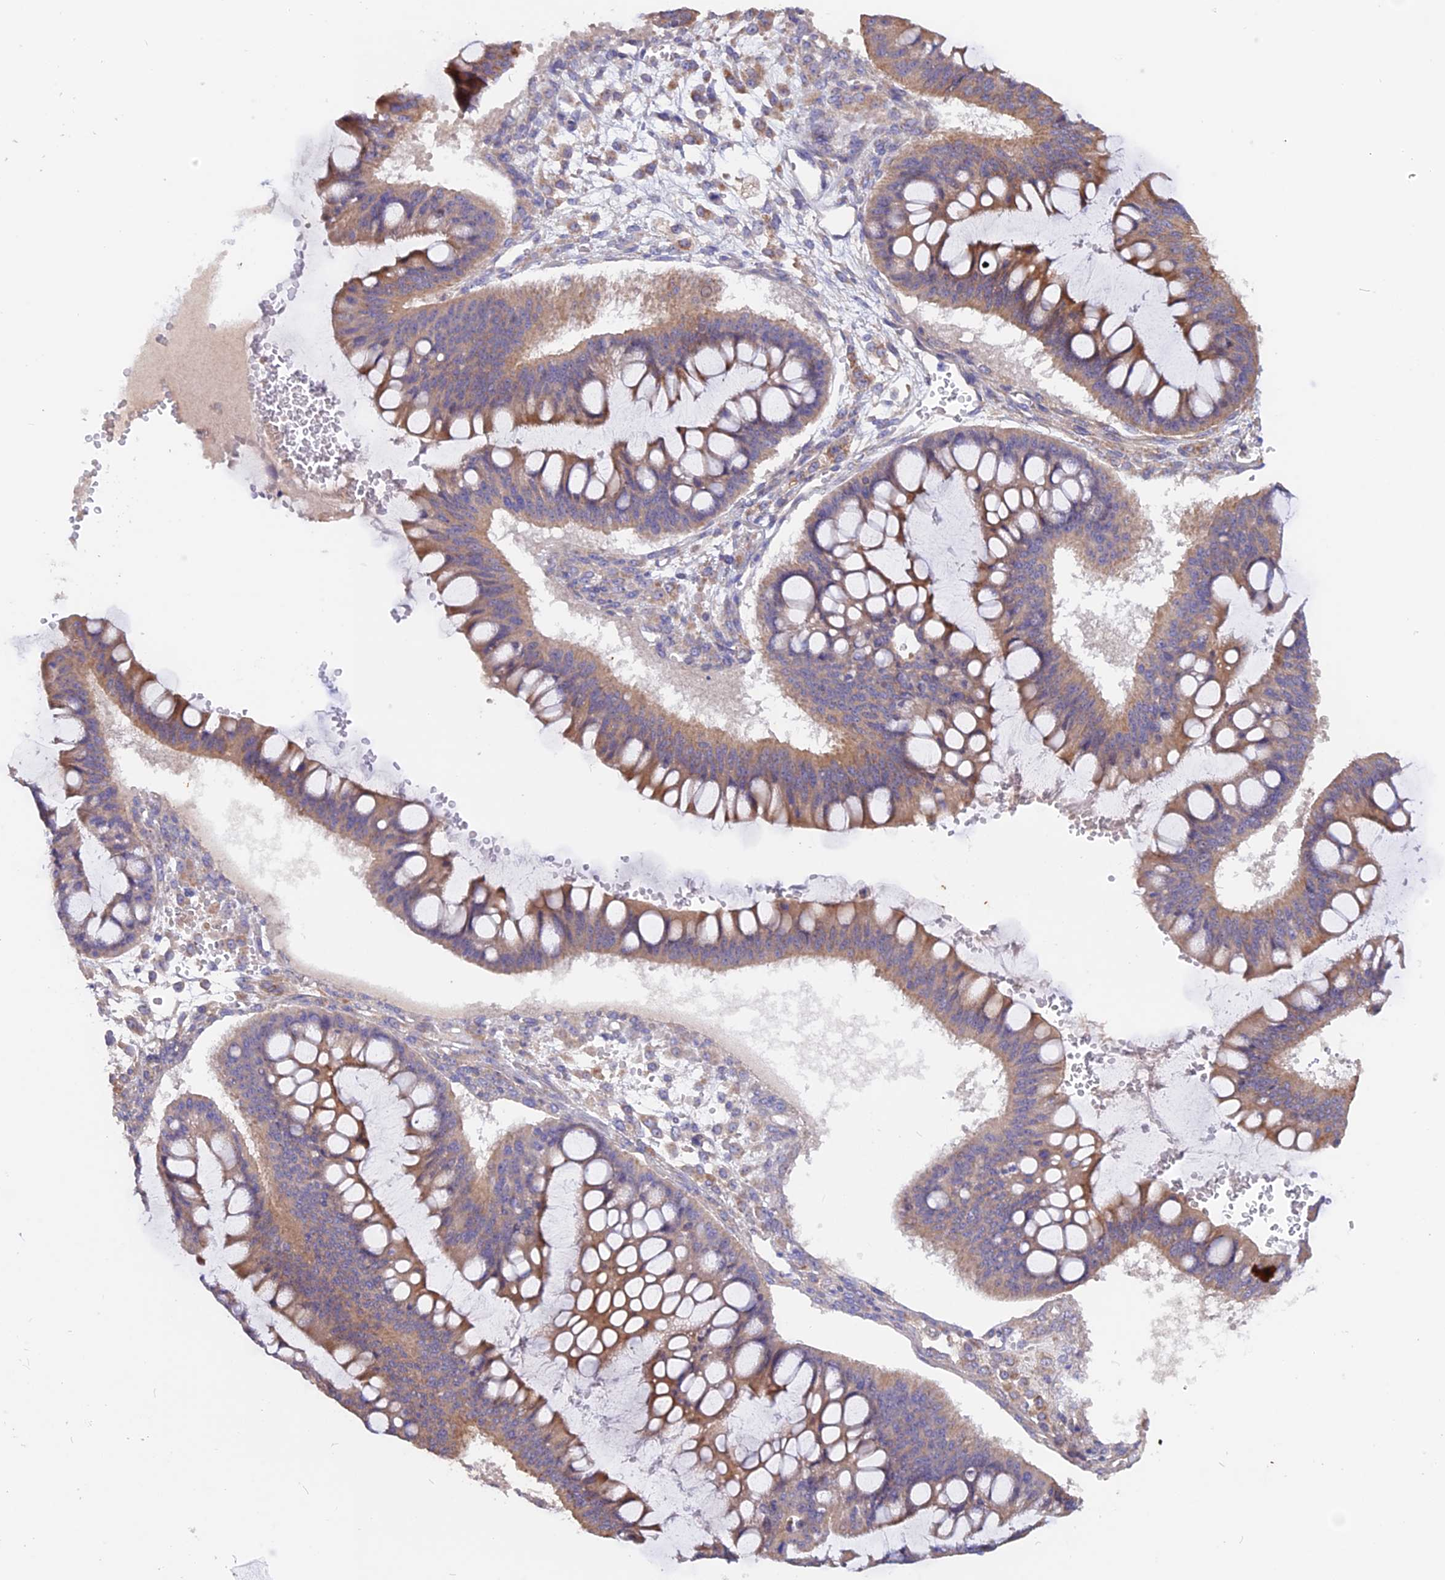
{"staining": {"intensity": "moderate", "quantity": ">75%", "location": "cytoplasmic/membranous"}, "tissue": "ovarian cancer", "cell_type": "Tumor cells", "image_type": "cancer", "snomed": [{"axis": "morphology", "description": "Cystadenocarcinoma, mucinous, NOS"}, {"axis": "topography", "description": "Ovary"}], "caption": "Tumor cells exhibit moderate cytoplasmic/membranous positivity in approximately >75% of cells in ovarian mucinous cystadenocarcinoma.", "gene": "HYCC1", "patient": {"sex": "female", "age": 73}}